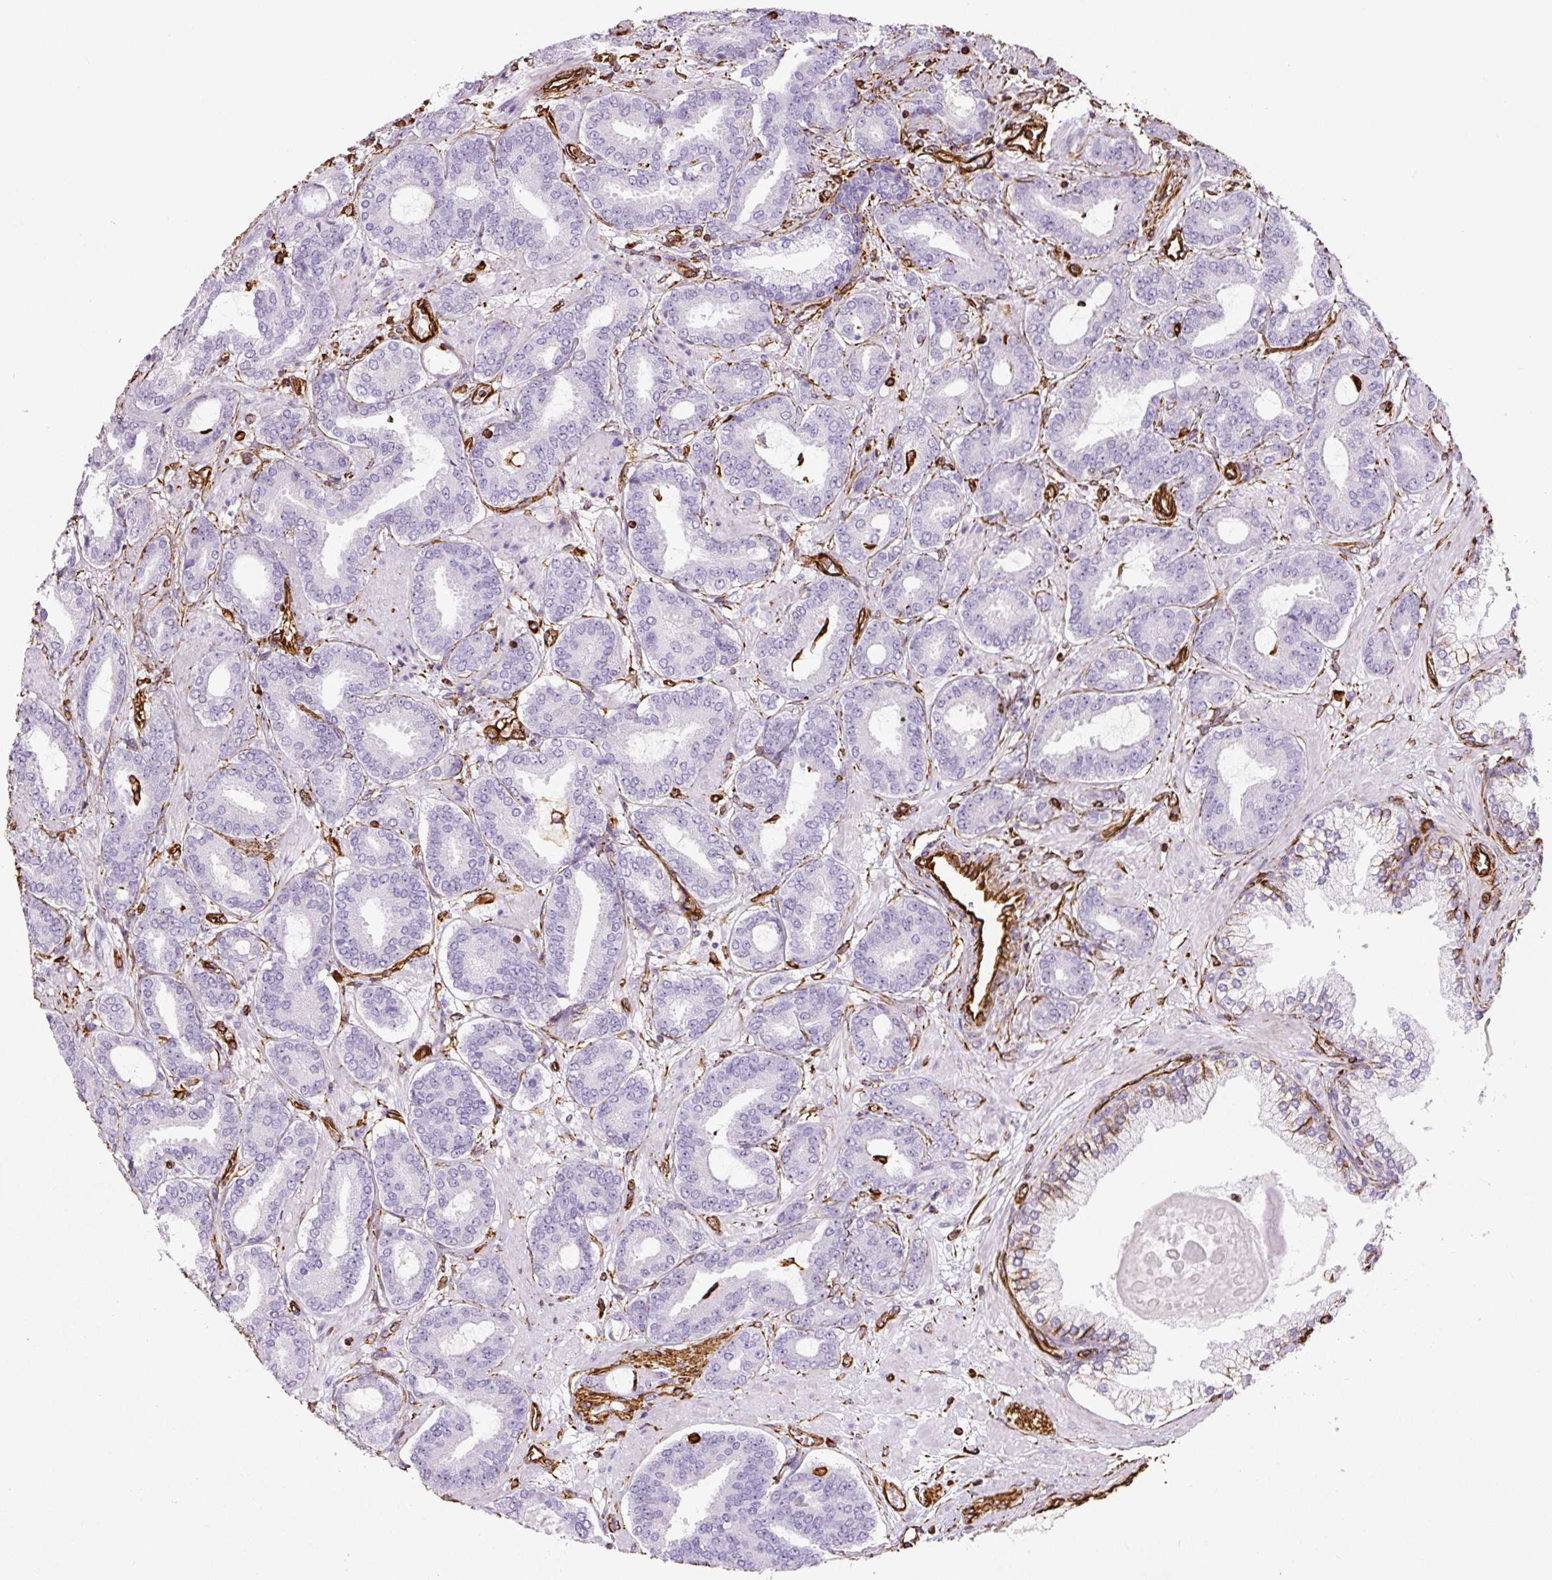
{"staining": {"intensity": "negative", "quantity": "none", "location": "none"}, "tissue": "prostate cancer", "cell_type": "Tumor cells", "image_type": "cancer", "snomed": [{"axis": "morphology", "description": "Adenocarcinoma, Low grade"}, {"axis": "topography", "description": "Prostate and seminal vesicle, NOS"}], "caption": "Tumor cells are negative for protein expression in human prostate cancer (low-grade adenocarcinoma).", "gene": "VIM", "patient": {"sex": "male", "age": 61}}